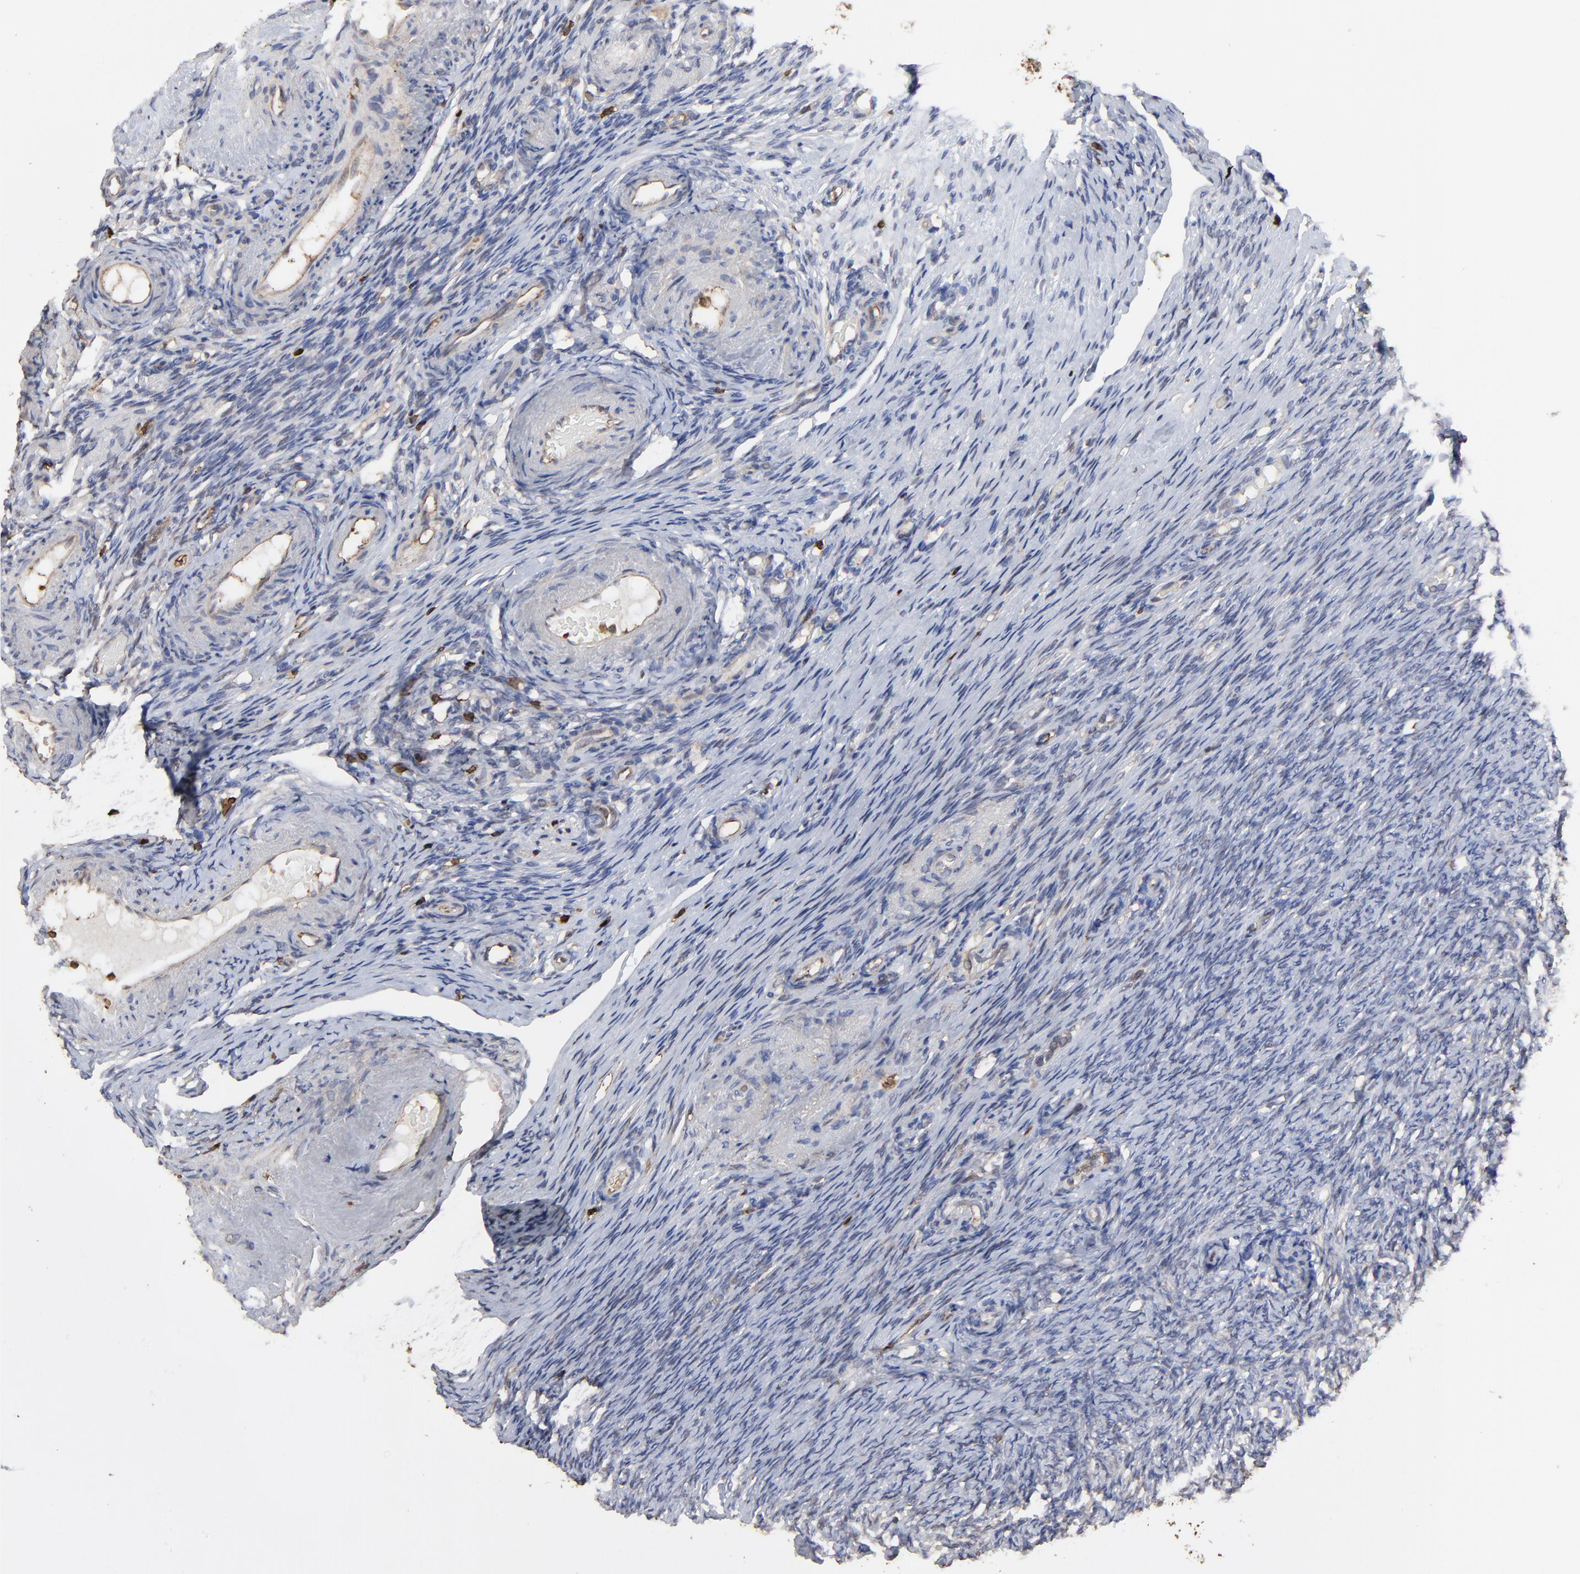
{"staining": {"intensity": "negative", "quantity": "none", "location": "none"}, "tissue": "ovary", "cell_type": "Ovarian stroma cells", "image_type": "normal", "snomed": [{"axis": "morphology", "description": "Normal tissue, NOS"}, {"axis": "topography", "description": "Ovary"}], "caption": "Immunohistochemistry (IHC) image of benign human ovary stained for a protein (brown), which reveals no staining in ovarian stroma cells.", "gene": "SLC6A14", "patient": {"sex": "female", "age": 60}}